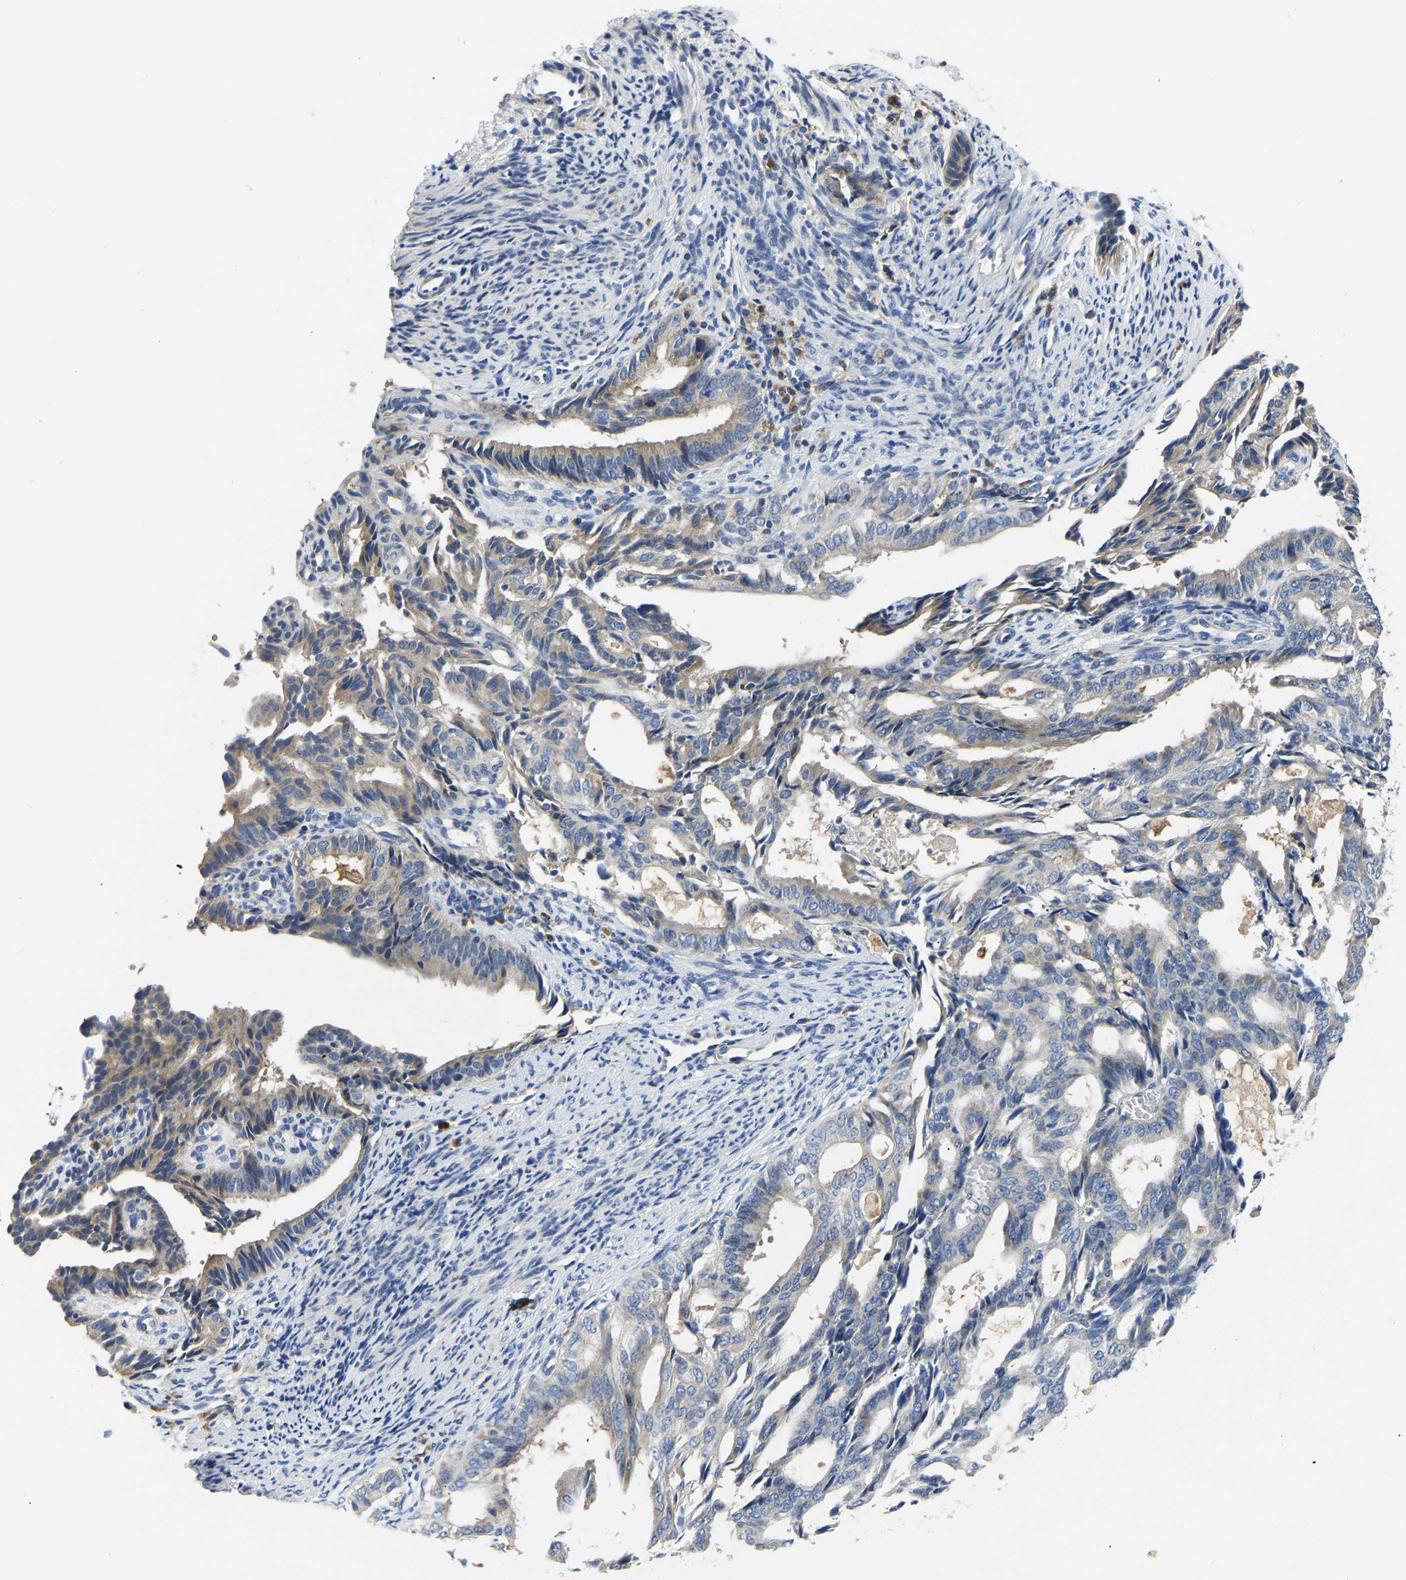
{"staining": {"intensity": "weak", "quantity": "<25%", "location": "cytoplasmic/membranous"}, "tissue": "endometrial cancer", "cell_type": "Tumor cells", "image_type": "cancer", "snomed": [{"axis": "morphology", "description": "Adenocarcinoma, NOS"}, {"axis": "topography", "description": "Endometrium"}], "caption": "Endometrial cancer was stained to show a protein in brown. There is no significant staining in tumor cells. (IHC, brightfield microscopy, high magnification).", "gene": "TOR1B", "patient": {"sex": "female", "age": 58}}